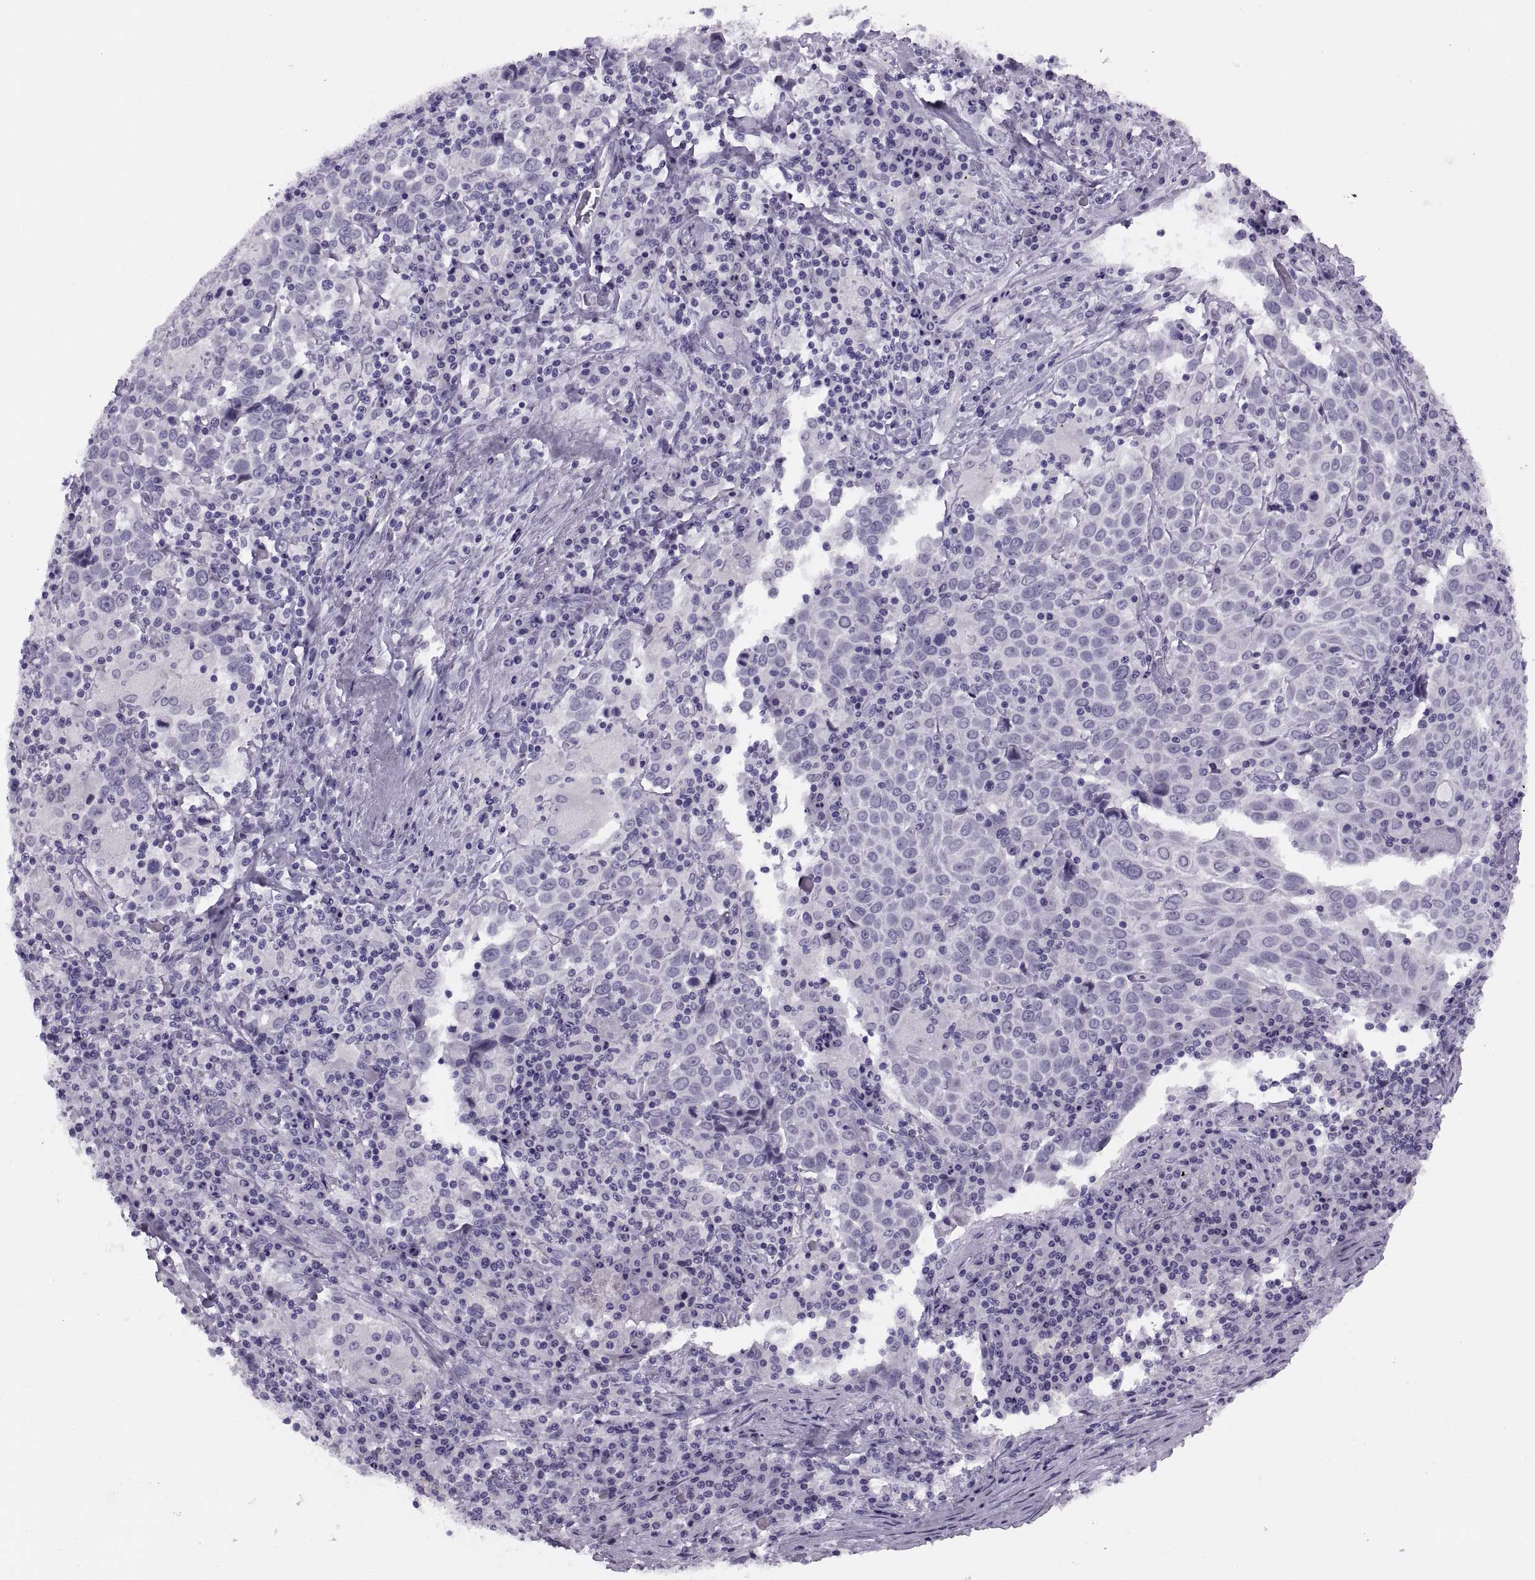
{"staining": {"intensity": "negative", "quantity": "none", "location": "none"}, "tissue": "lung cancer", "cell_type": "Tumor cells", "image_type": "cancer", "snomed": [{"axis": "morphology", "description": "Squamous cell carcinoma, NOS"}, {"axis": "topography", "description": "Lung"}], "caption": "An image of squamous cell carcinoma (lung) stained for a protein displays no brown staining in tumor cells. (Brightfield microscopy of DAB (3,3'-diaminobenzidine) immunohistochemistry (IHC) at high magnification).", "gene": "FAM24A", "patient": {"sex": "male", "age": 57}}